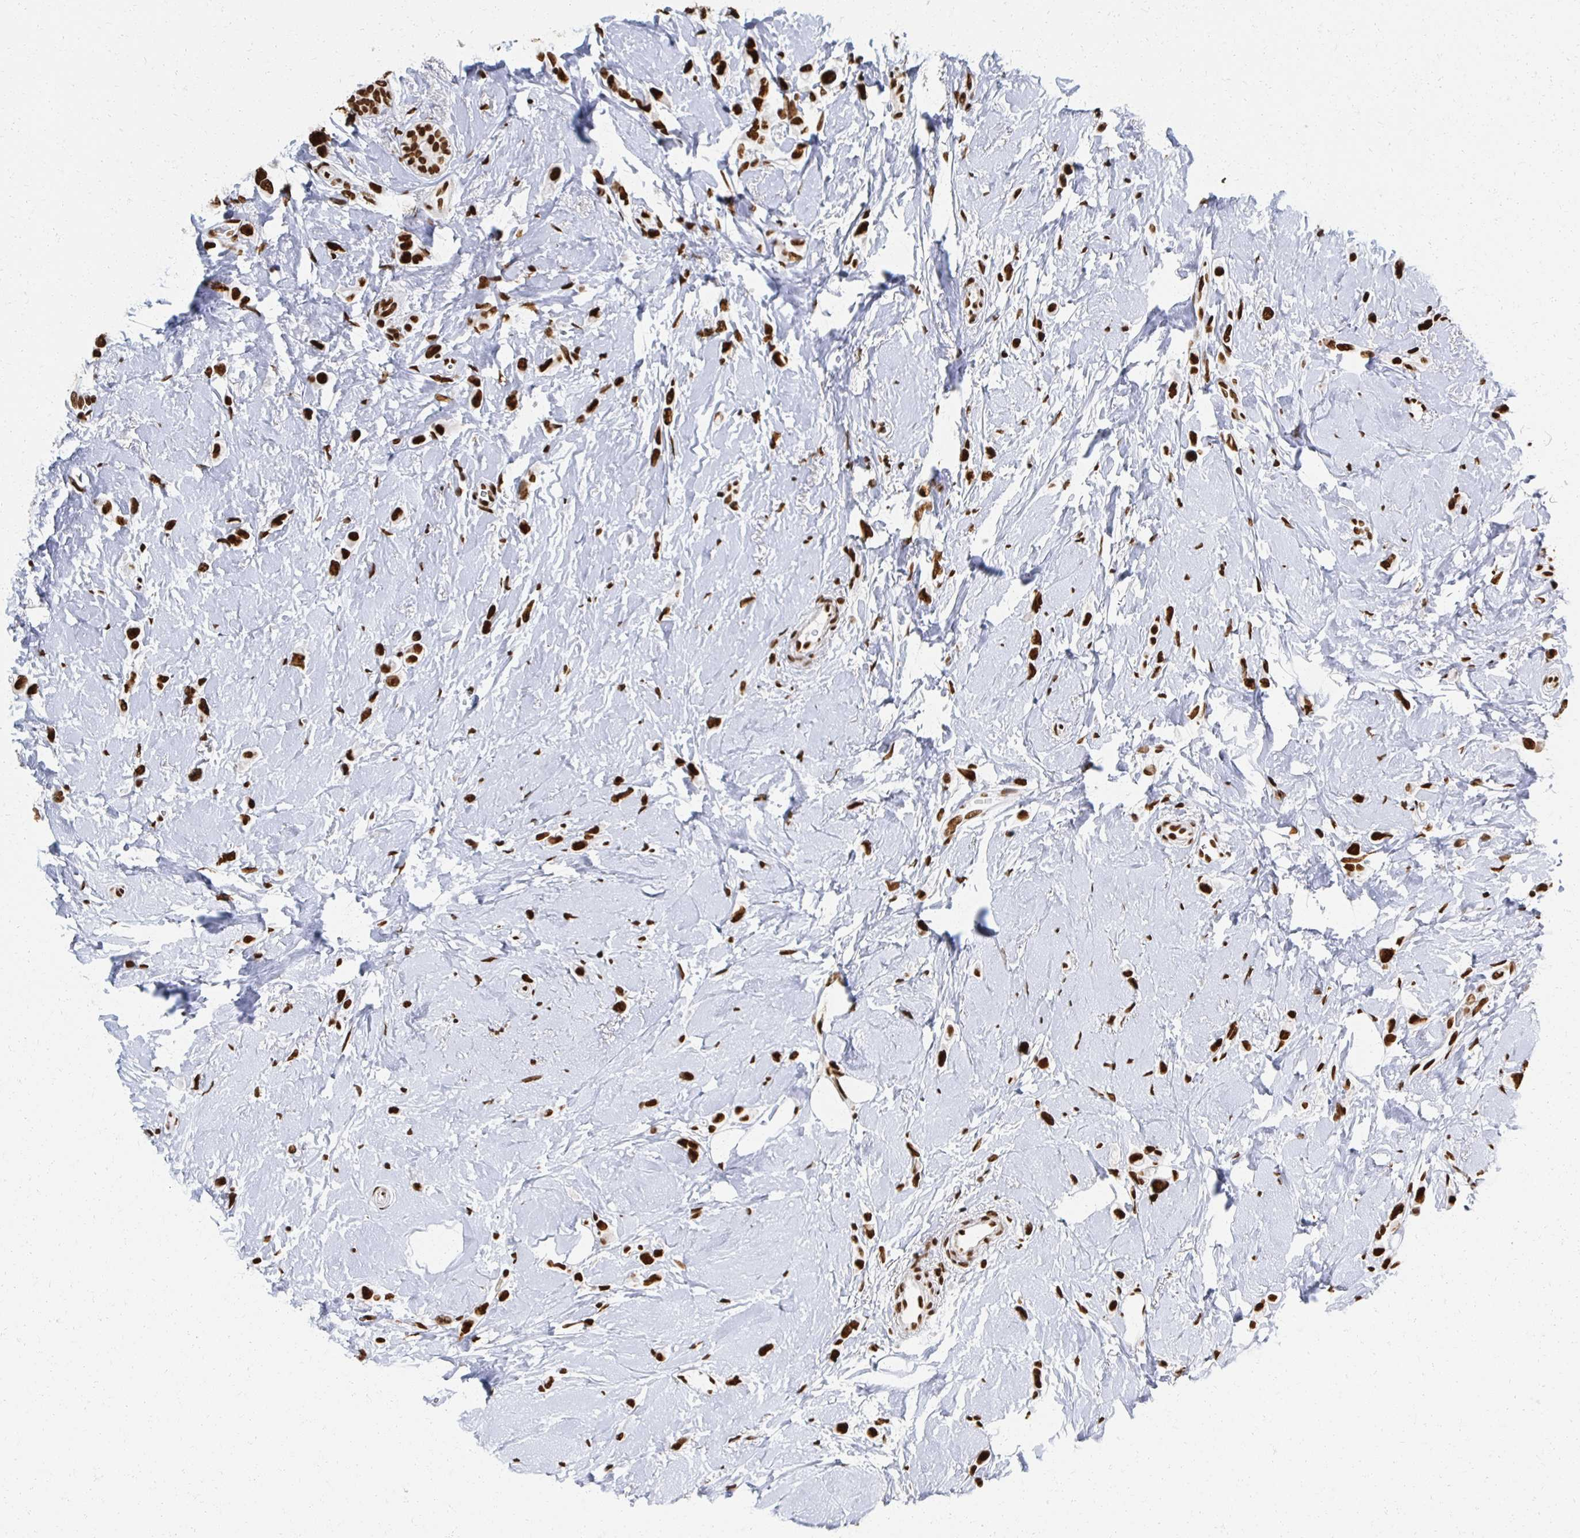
{"staining": {"intensity": "strong", "quantity": ">75%", "location": "nuclear"}, "tissue": "breast cancer", "cell_type": "Tumor cells", "image_type": "cancer", "snomed": [{"axis": "morphology", "description": "Lobular carcinoma"}, {"axis": "topography", "description": "Breast"}], "caption": "Breast lobular carcinoma stained with DAB (3,3'-diaminobenzidine) immunohistochemistry displays high levels of strong nuclear expression in about >75% of tumor cells.", "gene": "RBBP7", "patient": {"sex": "female", "age": 66}}